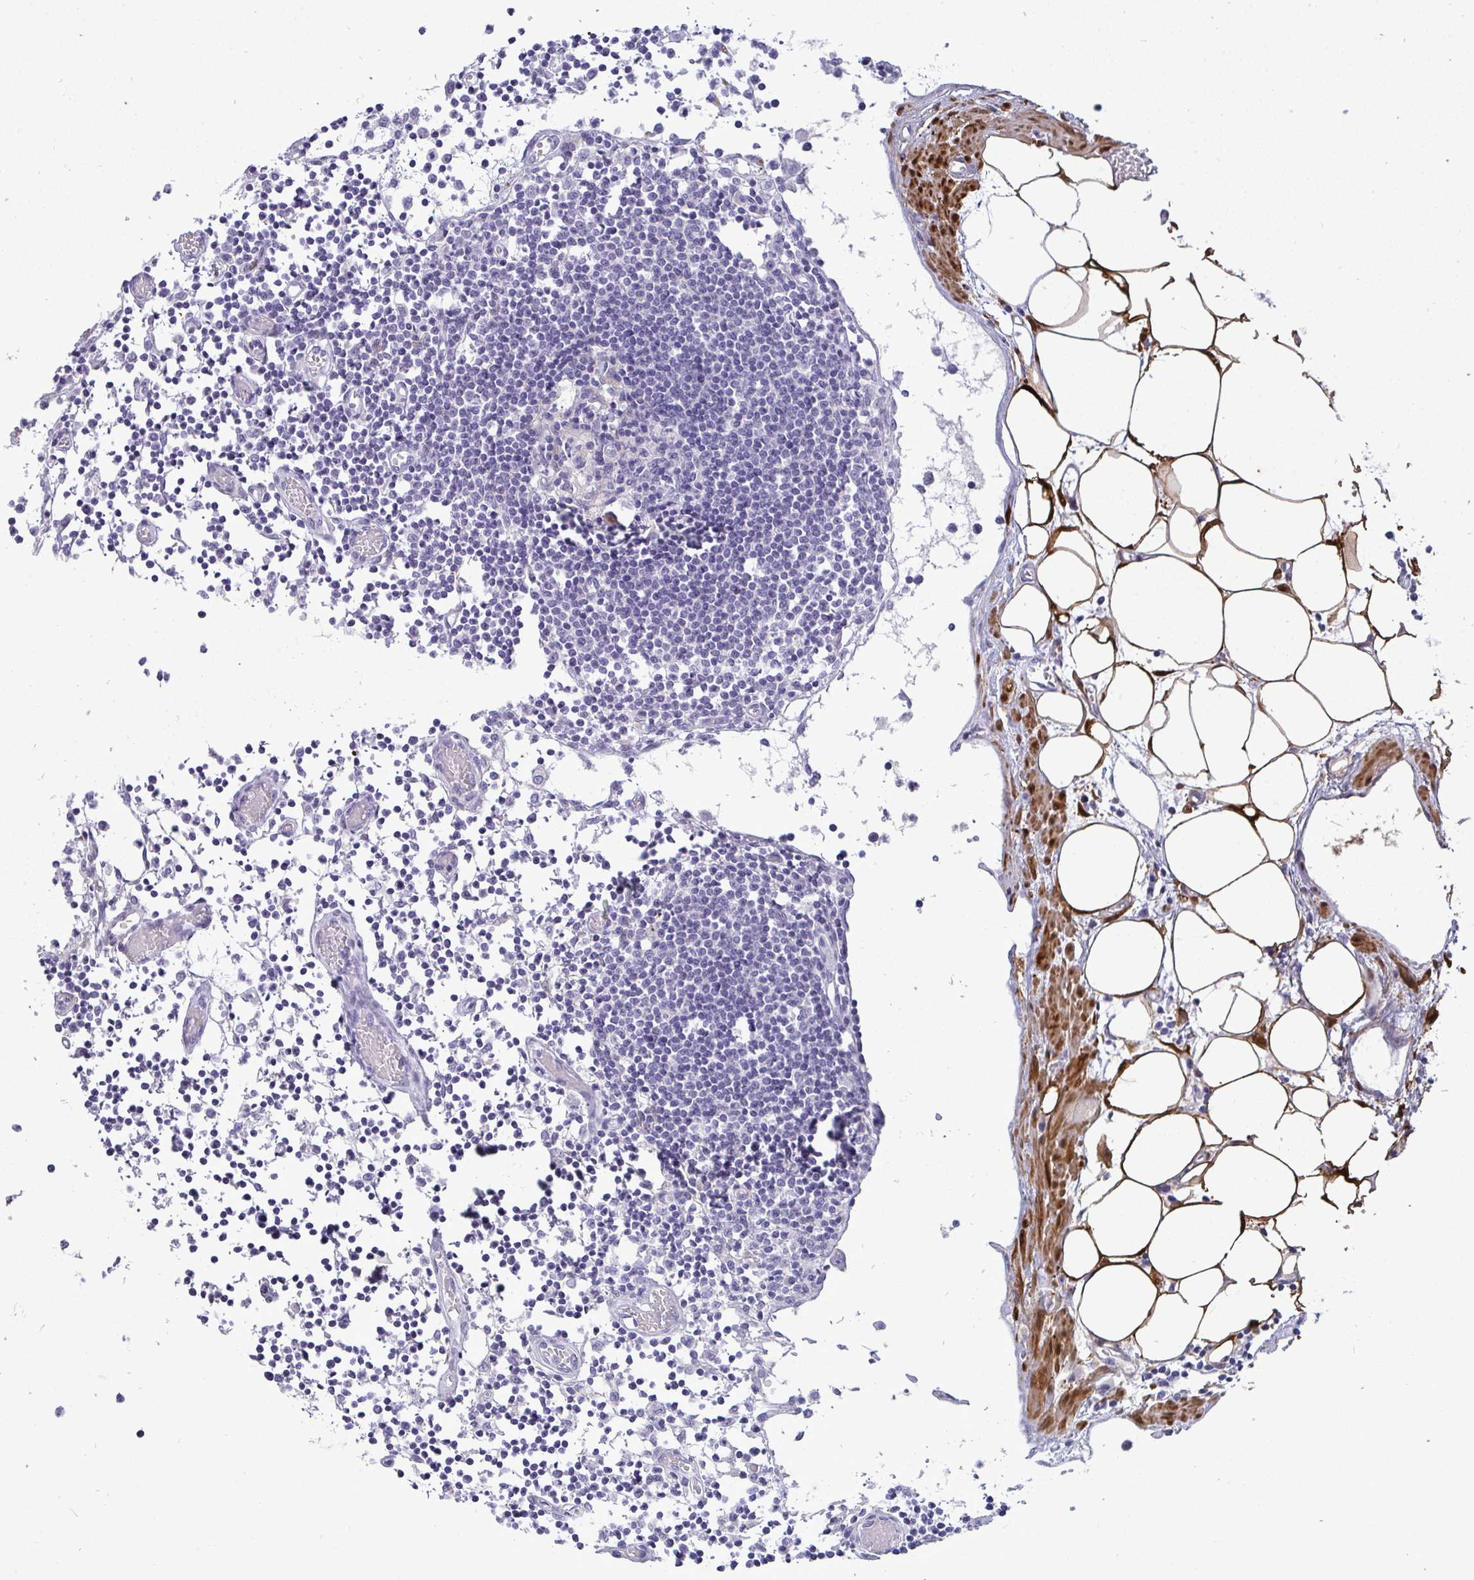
{"staining": {"intensity": "negative", "quantity": "none", "location": "none"}, "tissue": "lymph node", "cell_type": "Germinal center cells", "image_type": "normal", "snomed": [{"axis": "morphology", "description": "Normal tissue, NOS"}, {"axis": "topography", "description": "Lymph node"}], "caption": "Immunohistochemistry (IHC) histopathology image of normal lymph node: human lymph node stained with DAB (3,3'-diaminobenzidine) shows no significant protein staining in germinal center cells. Nuclei are stained in blue.", "gene": "HSPB6", "patient": {"sex": "male", "age": 66}}